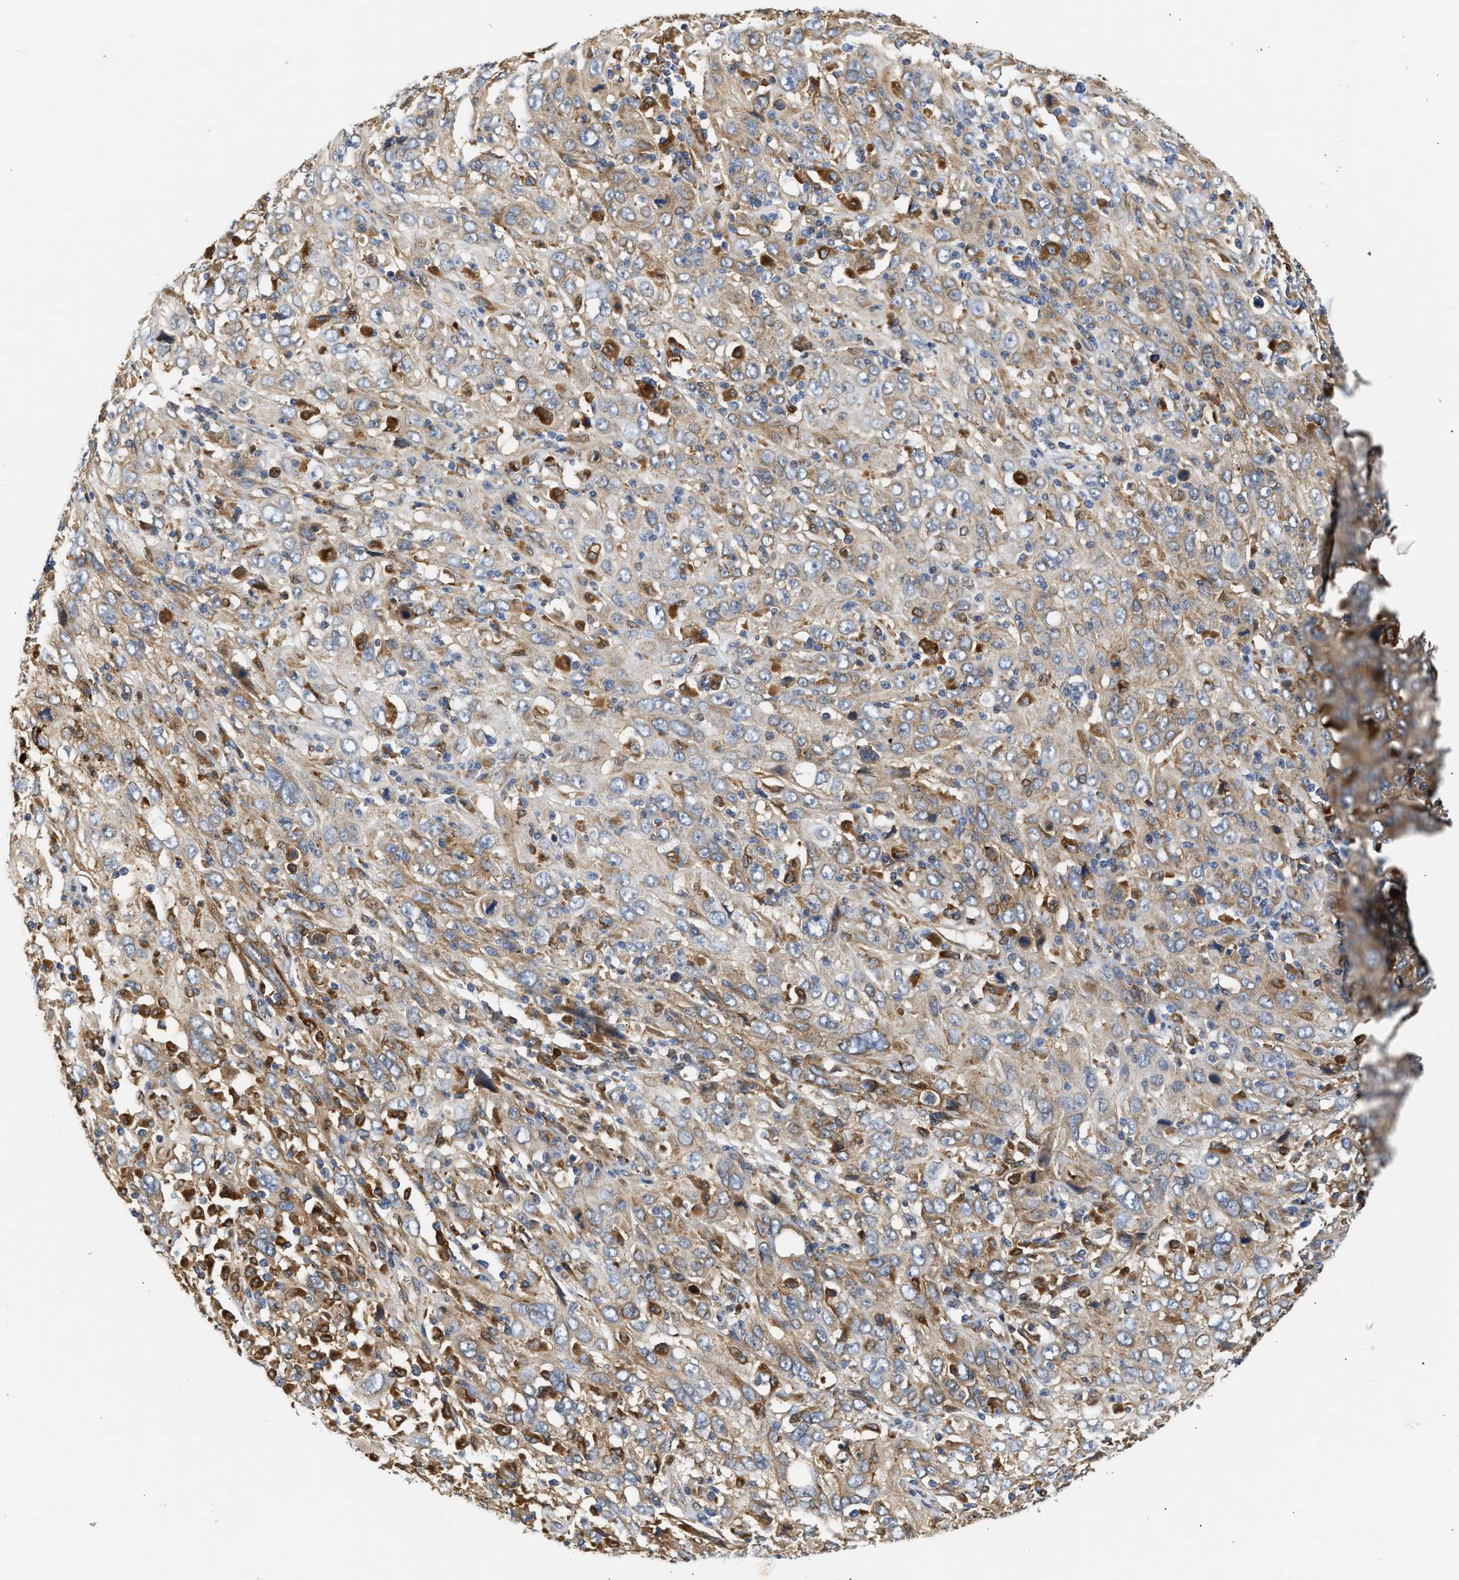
{"staining": {"intensity": "weak", "quantity": ">75%", "location": "cytoplasmic/membranous"}, "tissue": "cervical cancer", "cell_type": "Tumor cells", "image_type": "cancer", "snomed": [{"axis": "morphology", "description": "Squamous cell carcinoma, NOS"}, {"axis": "topography", "description": "Cervix"}], "caption": "A low amount of weak cytoplasmic/membranous expression is seen in about >75% of tumor cells in cervical cancer tissue.", "gene": "RAB31", "patient": {"sex": "female", "age": 46}}